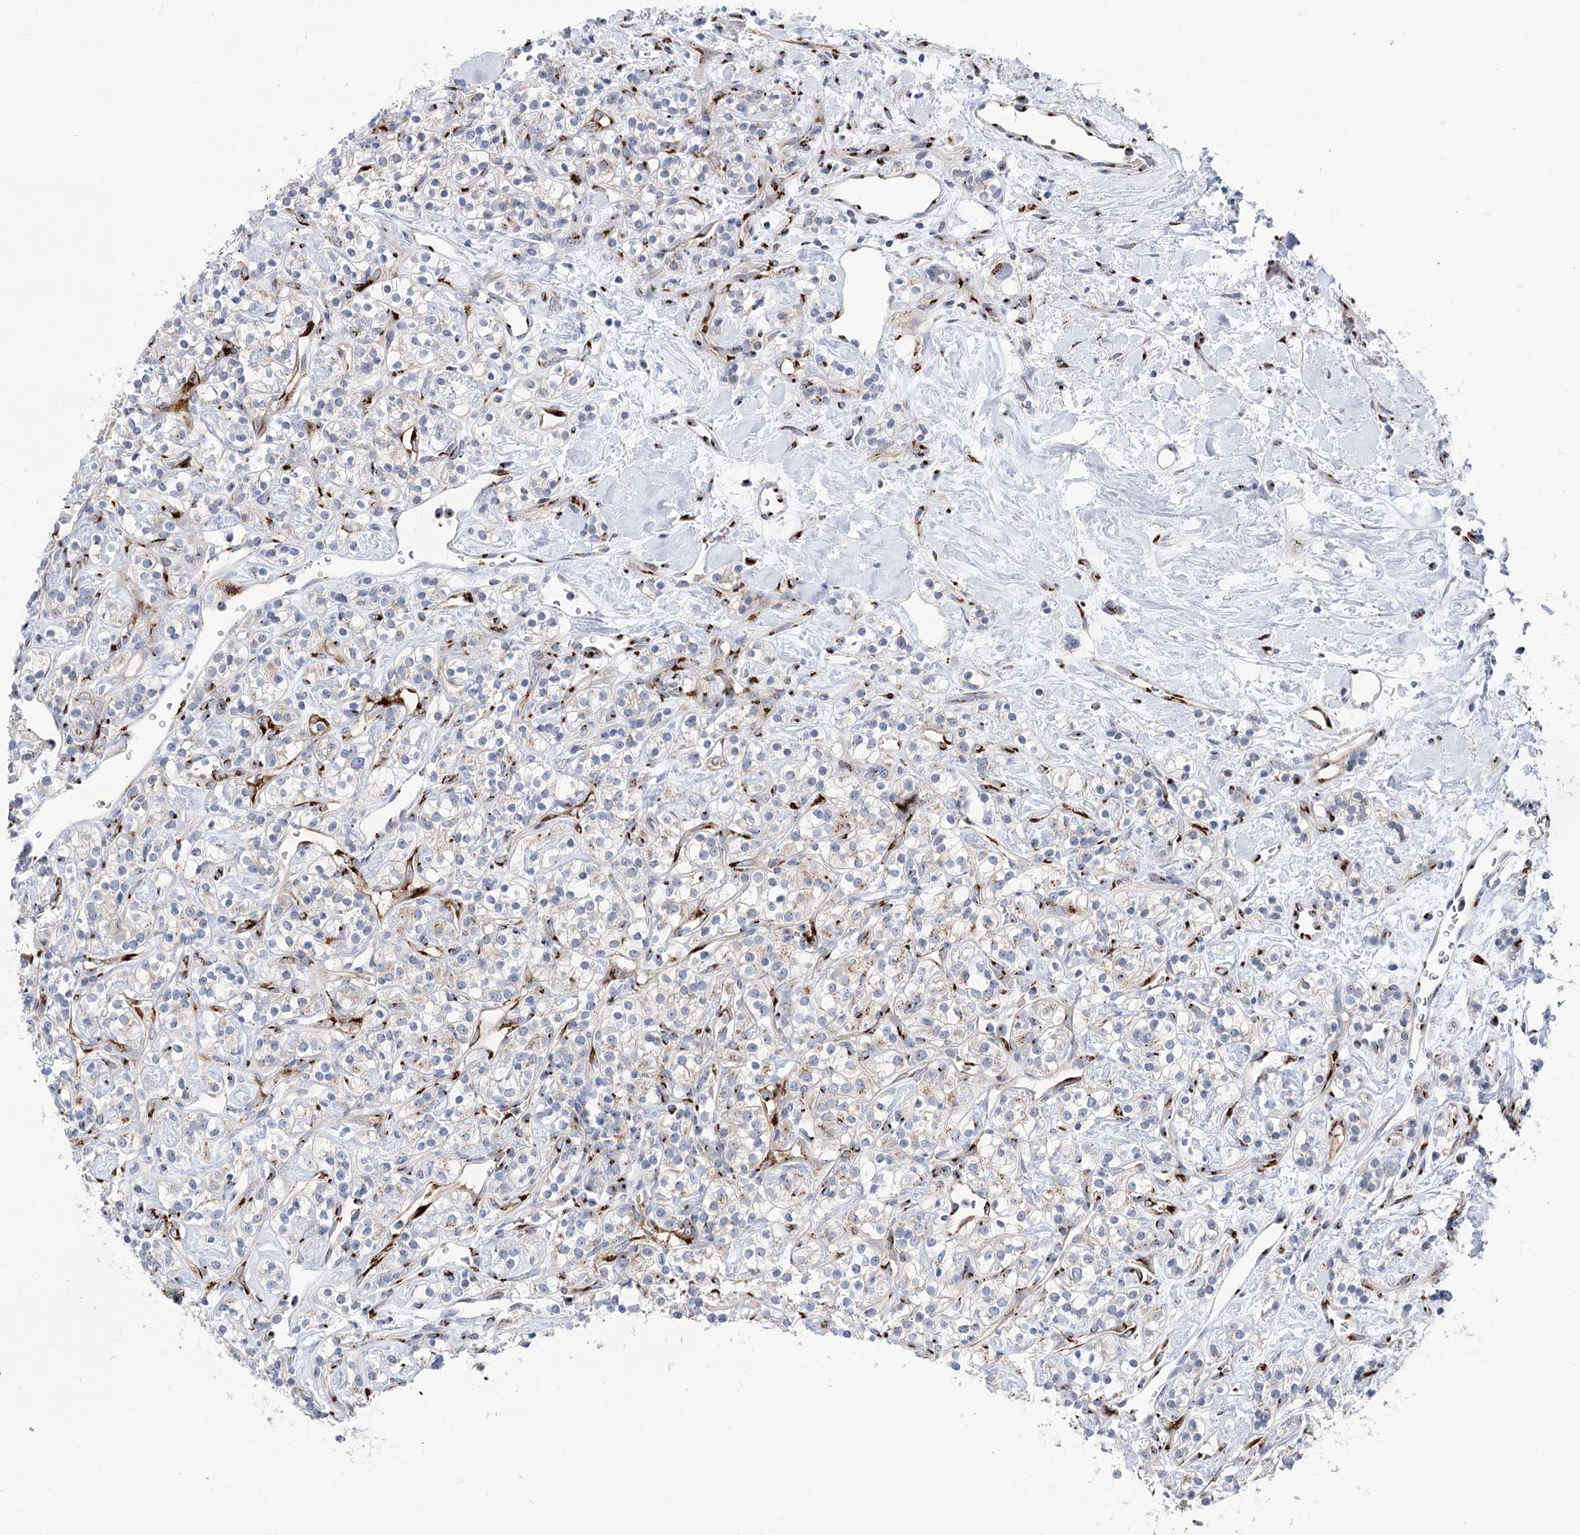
{"staining": {"intensity": "weak", "quantity": "25%-75%", "location": "cytoplasmic/membranous"}, "tissue": "renal cancer", "cell_type": "Tumor cells", "image_type": "cancer", "snomed": [{"axis": "morphology", "description": "Adenocarcinoma, NOS"}, {"axis": "topography", "description": "Kidney"}], "caption": "Renal cancer was stained to show a protein in brown. There is low levels of weak cytoplasmic/membranous staining in about 25%-75% of tumor cells.", "gene": "TMEM165", "patient": {"sex": "male", "age": 77}}